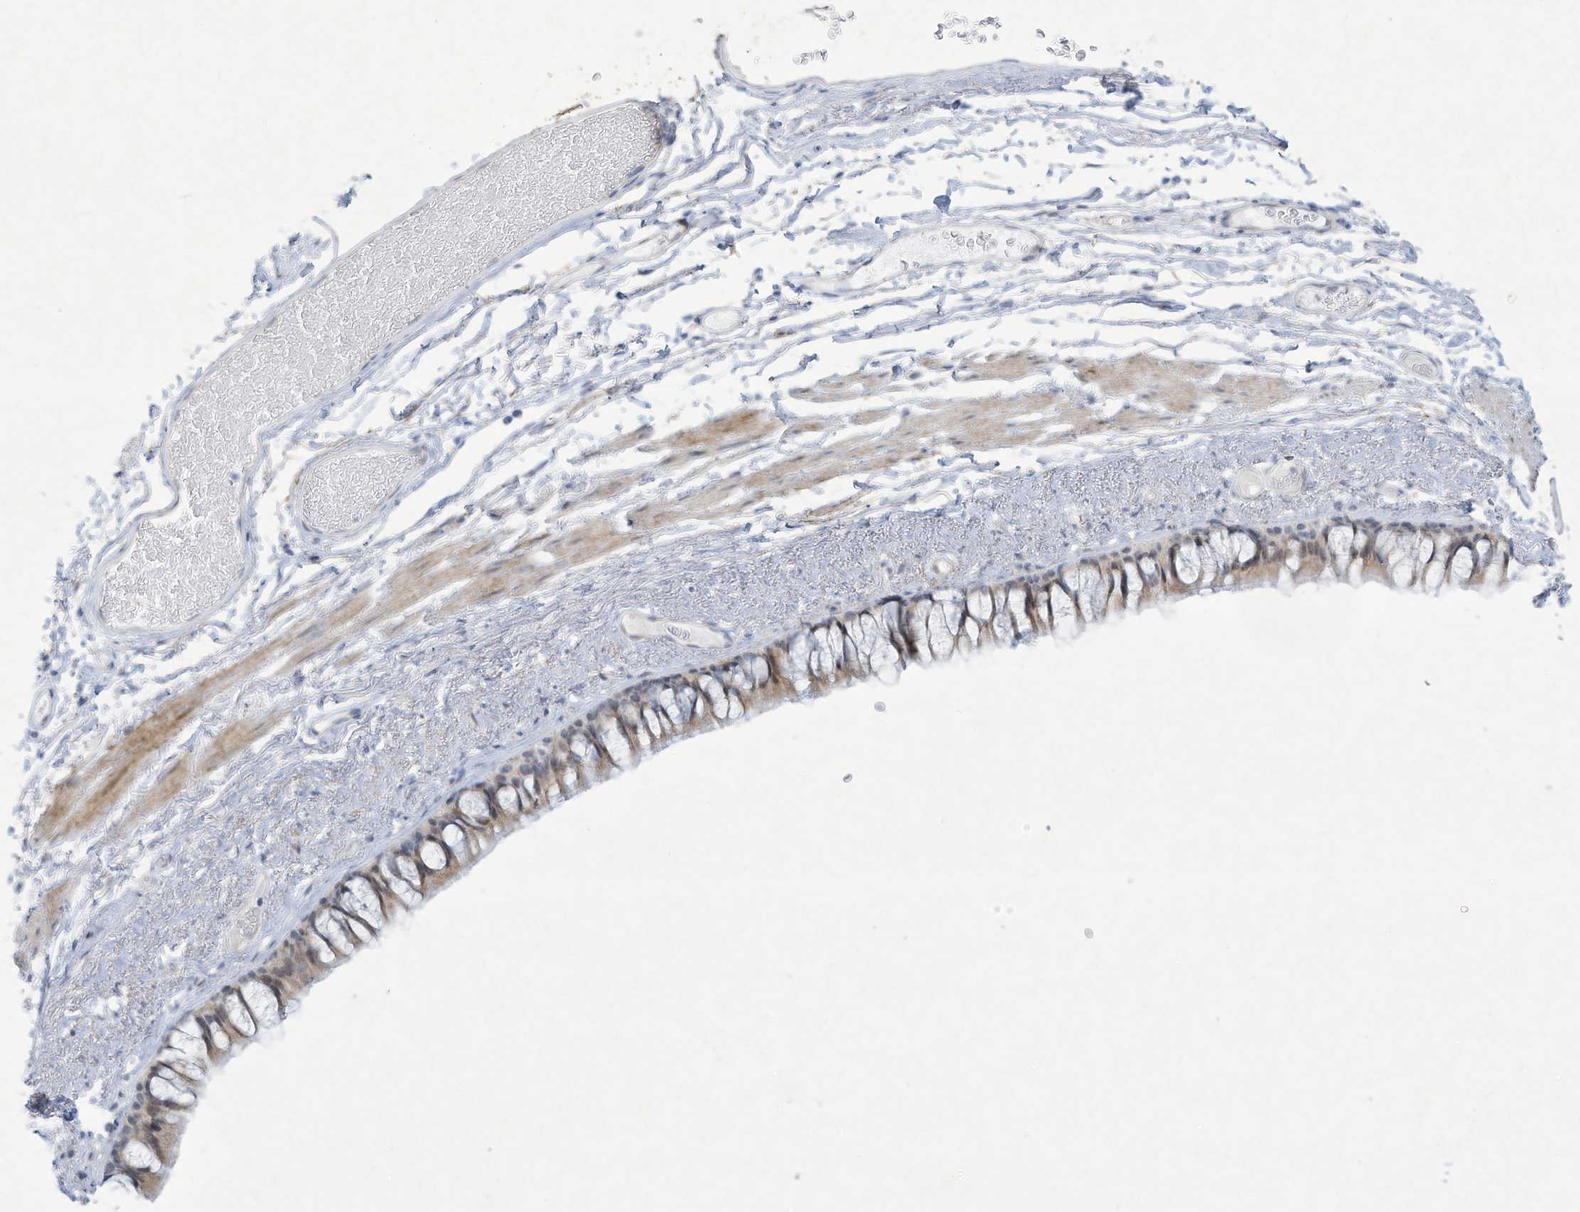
{"staining": {"intensity": "weak", "quantity": ">75%", "location": "cytoplasmic/membranous"}, "tissue": "bronchus", "cell_type": "Respiratory epithelial cells", "image_type": "normal", "snomed": [{"axis": "morphology", "description": "Normal tissue, NOS"}, {"axis": "topography", "description": "Cartilage tissue"}, {"axis": "topography", "description": "Bronchus"}], "caption": "Weak cytoplasmic/membranous expression is seen in about >75% of respiratory epithelial cells in unremarkable bronchus. The protein of interest is stained brown, and the nuclei are stained in blue (DAB (3,3'-diaminobenzidine) IHC with brightfield microscopy, high magnification).", "gene": "PAX6", "patient": {"sex": "female", "age": 73}}